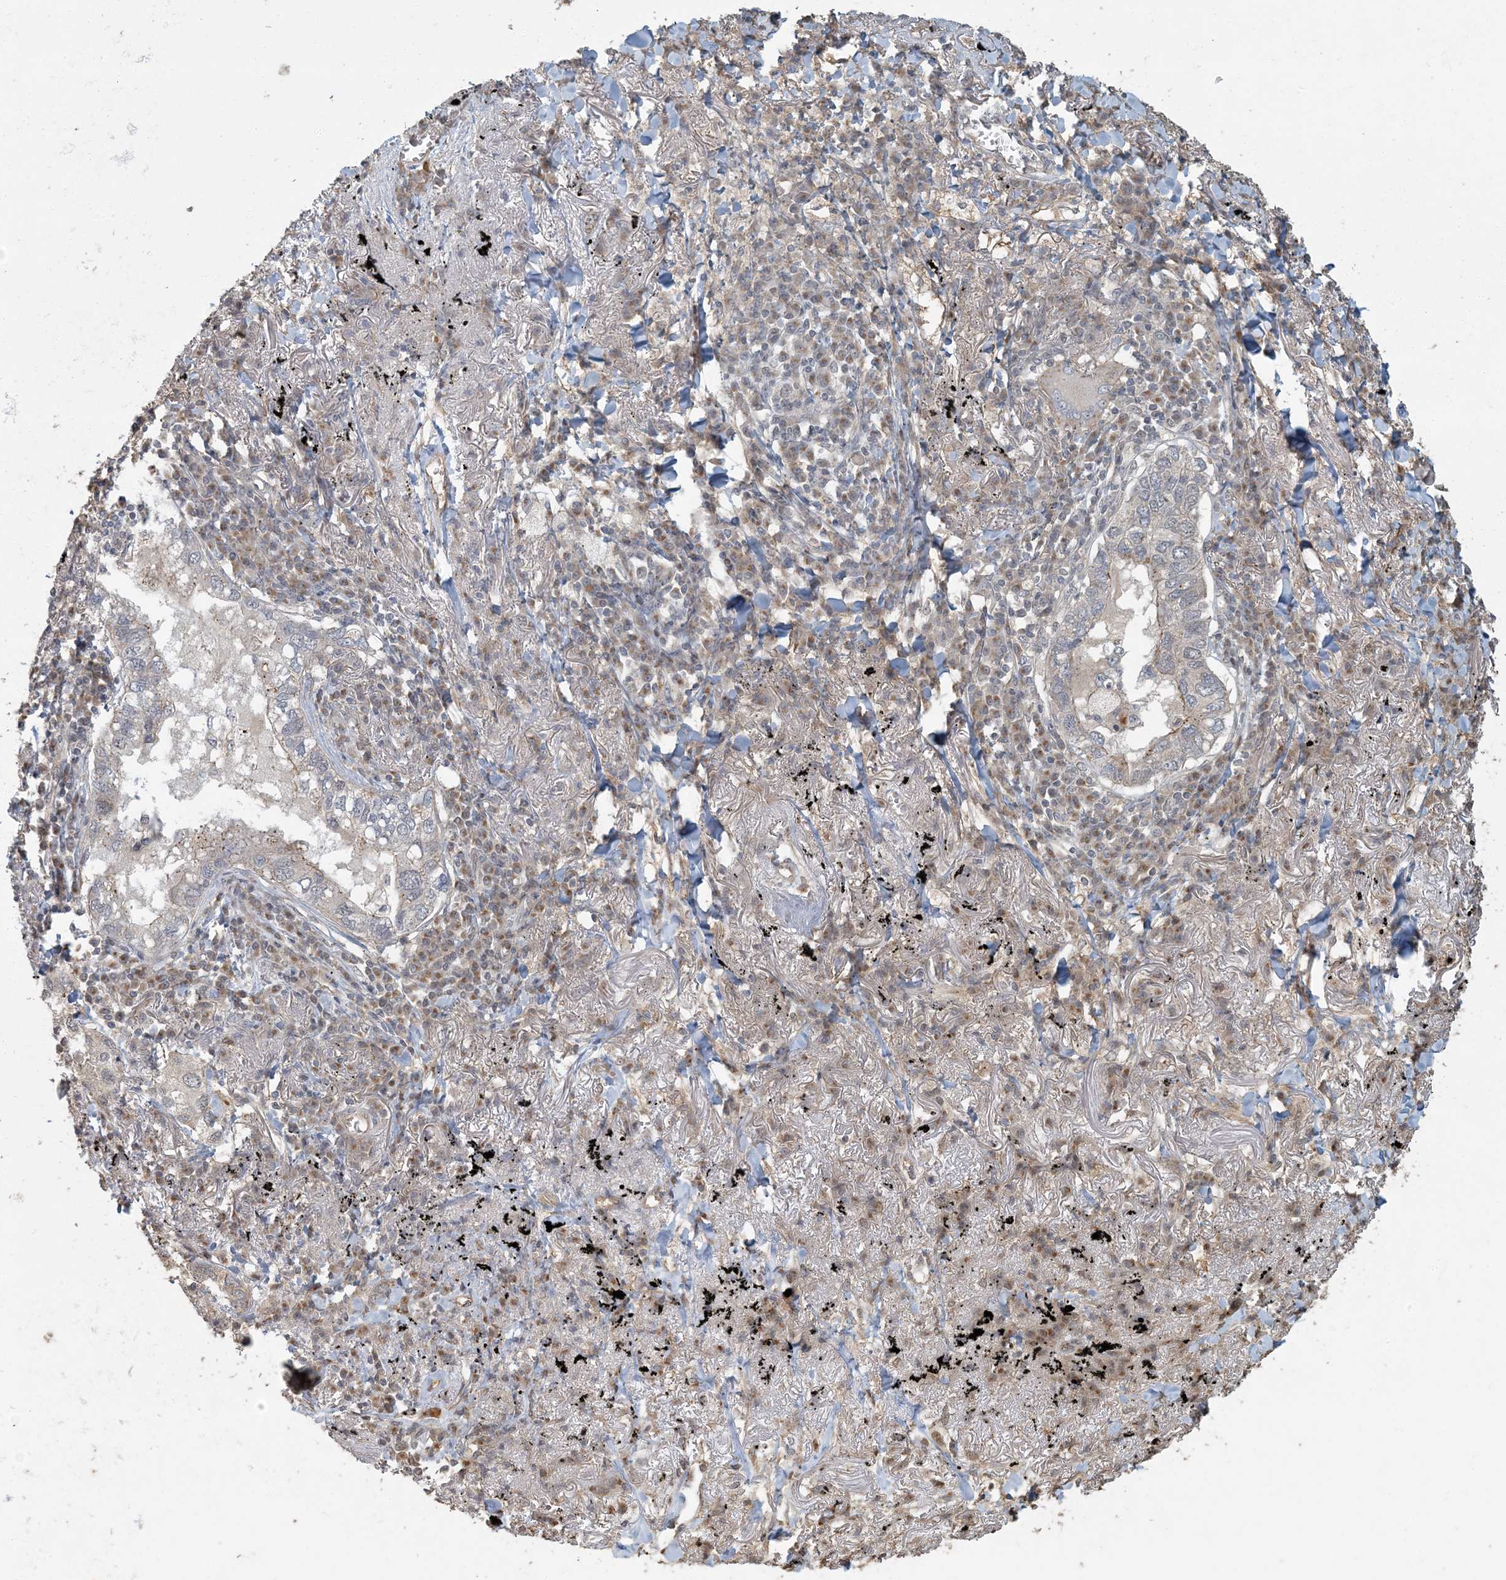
{"staining": {"intensity": "weak", "quantity": "<25%", "location": "cytoplasmic/membranous"}, "tissue": "lung cancer", "cell_type": "Tumor cells", "image_type": "cancer", "snomed": [{"axis": "morphology", "description": "Adenocarcinoma, NOS"}, {"axis": "topography", "description": "Lung"}], "caption": "Tumor cells are negative for protein expression in human lung cancer. (DAB IHC, high magnification).", "gene": "AK9", "patient": {"sex": "male", "age": 65}}